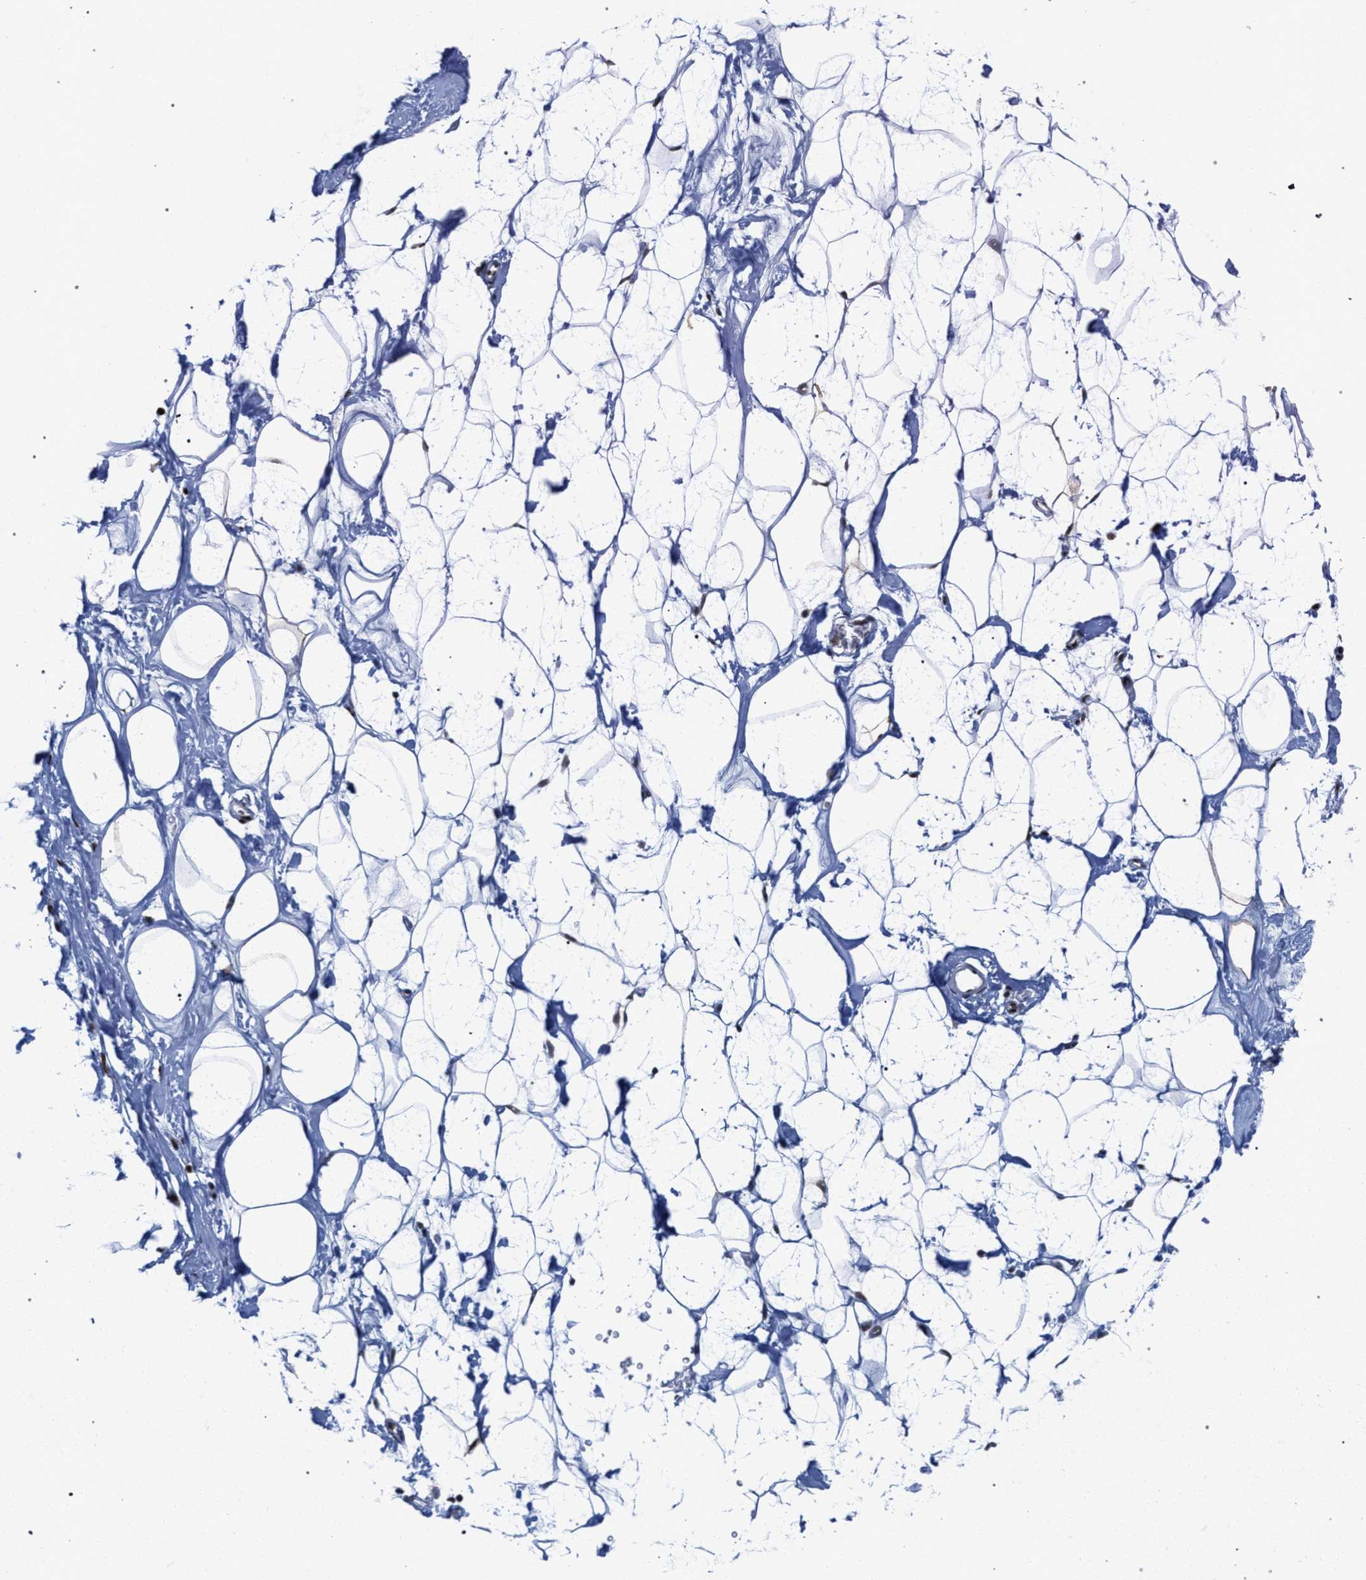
{"staining": {"intensity": "moderate", "quantity": ">75%", "location": "nuclear"}, "tissue": "adipose tissue", "cell_type": "Adipocytes", "image_type": "normal", "snomed": [{"axis": "morphology", "description": "Normal tissue, NOS"}, {"axis": "morphology", "description": "Fibrosis, NOS"}, {"axis": "topography", "description": "Breast"}, {"axis": "topography", "description": "Adipose tissue"}], "caption": "Unremarkable adipose tissue shows moderate nuclear expression in about >75% of adipocytes, visualized by immunohistochemistry.", "gene": "SCAF4", "patient": {"sex": "female", "age": 39}}